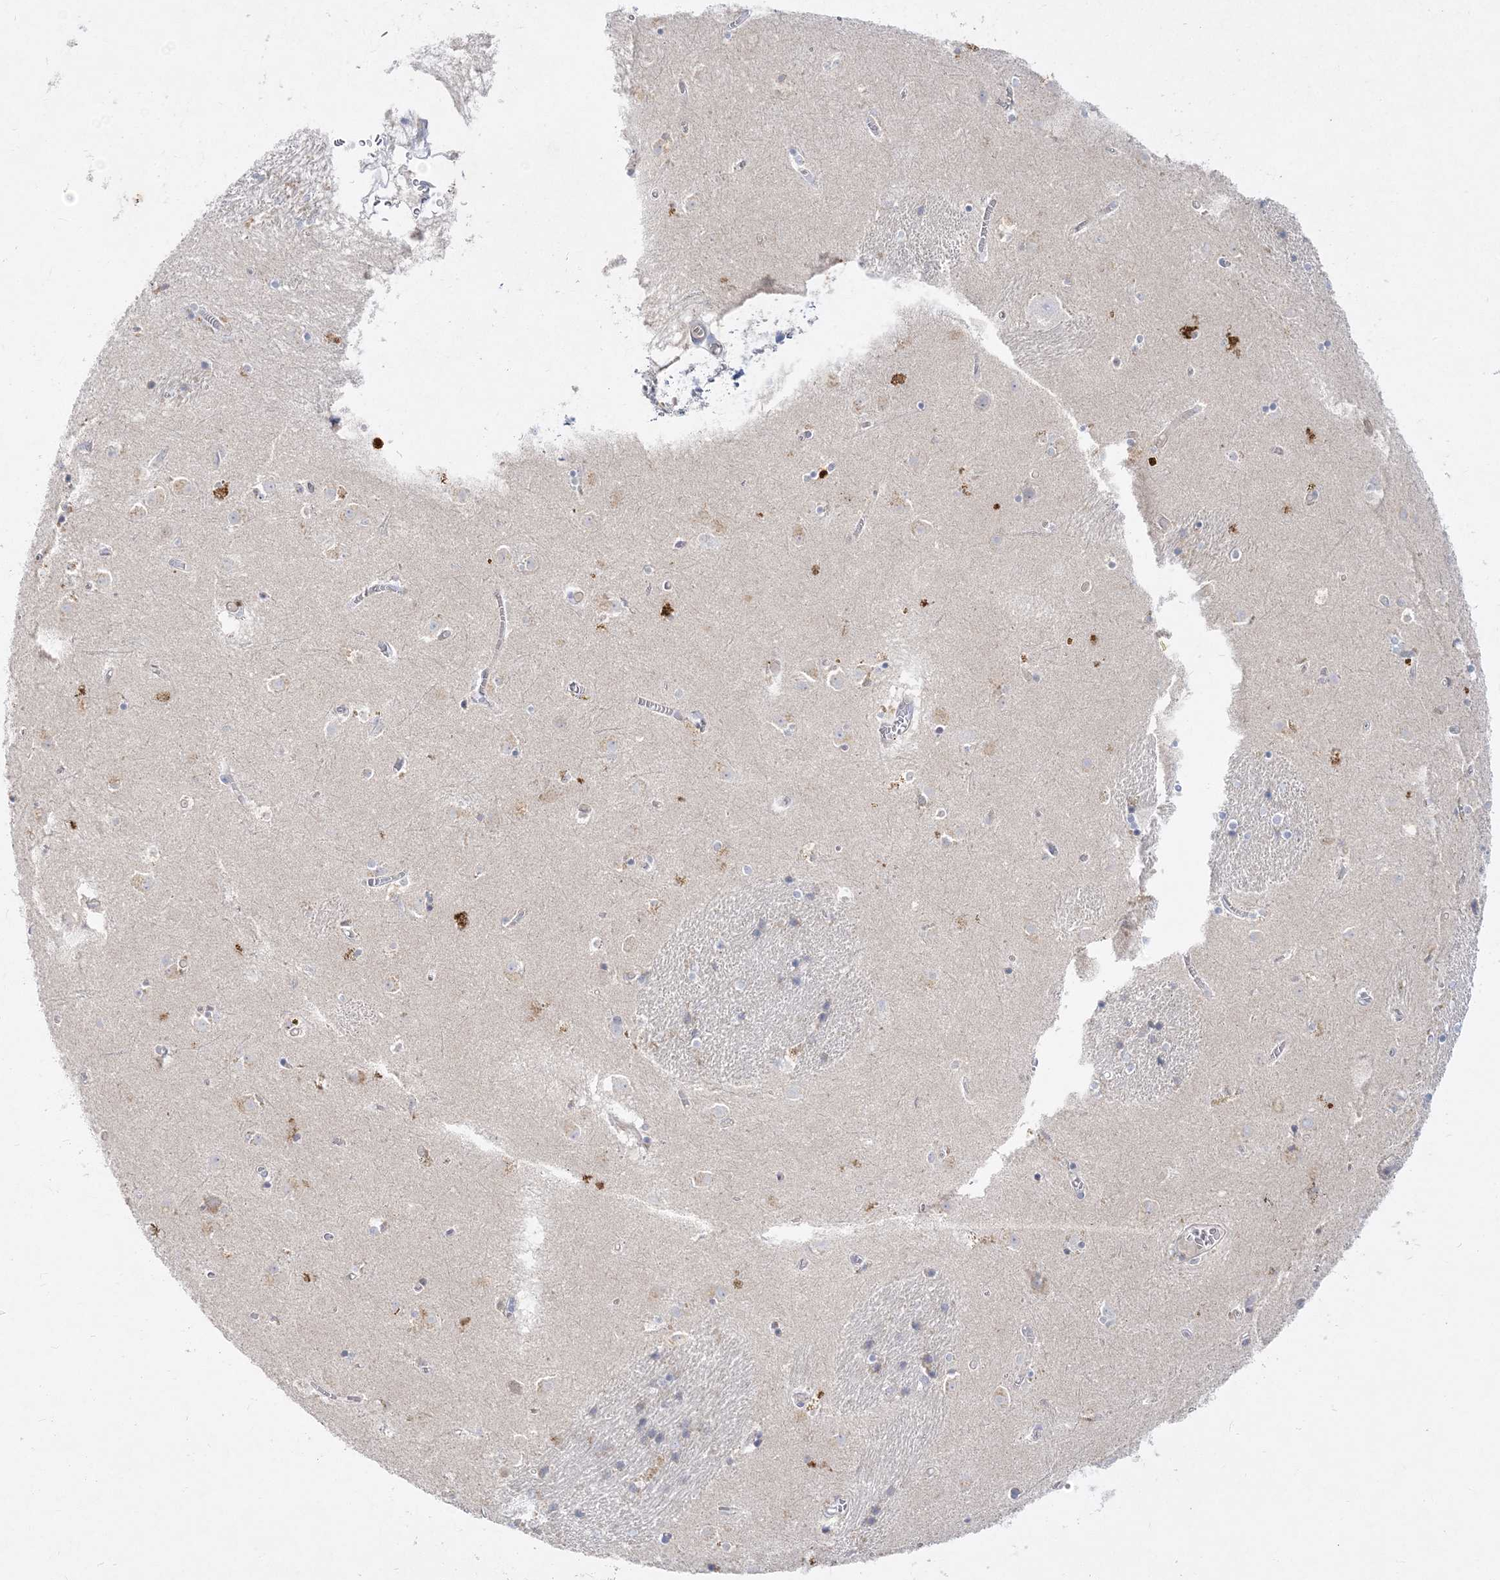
{"staining": {"intensity": "negative", "quantity": "none", "location": "none"}, "tissue": "caudate", "cell_type": "Glial cells", "image_type": "normal", "snomed": [{"axis": "morphology", "description": "Normal tissue, NOS"}, {"axis": "topography", "description": "Lateral ventricle wall"}], "caption": "Immunohistochemical staining of benign human caudate reveals no significant staining in glial cells. The staining is performed using DAB brown chromogen with nuclei counter-stained in using hematoxylin.", "gene": "GPAT2", "patient": {"sex": "male", "age": 70}}